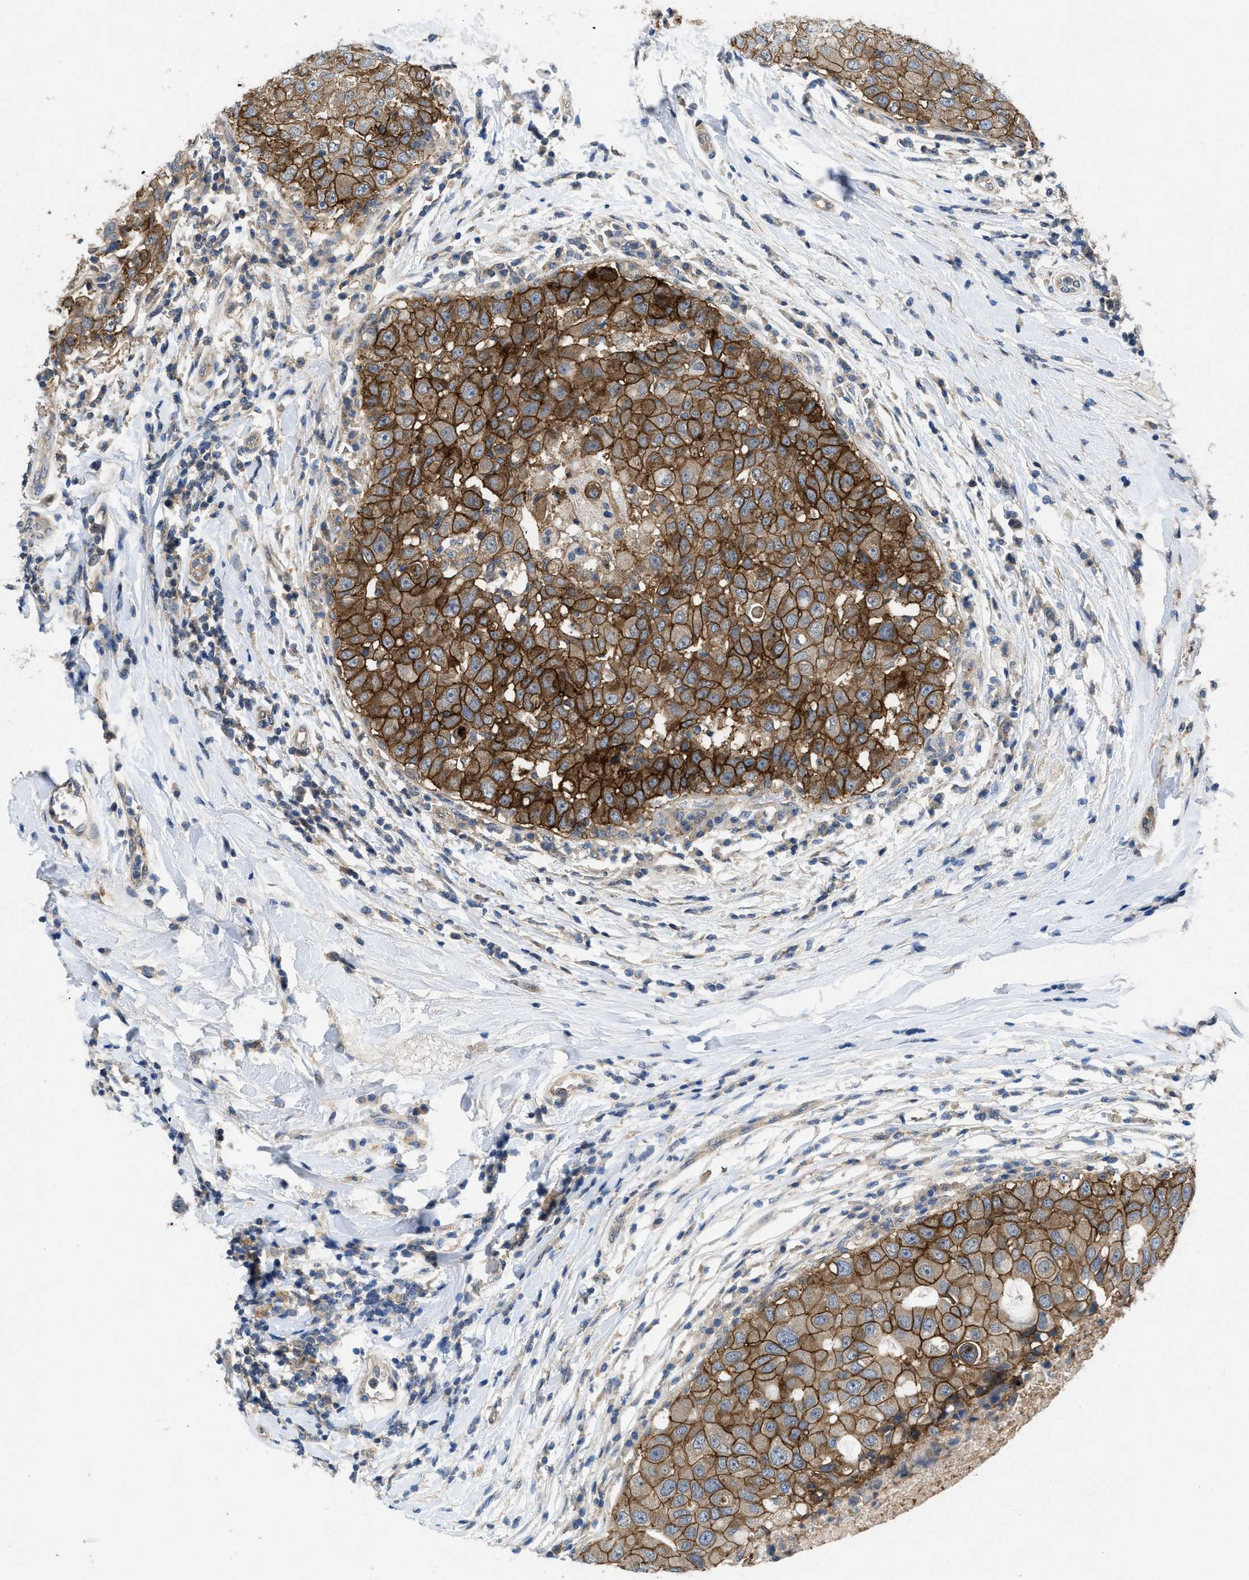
{"staining": {"intensity": "moderate", "quantity": ">75%", "location": "cytoplasmic/membranous"}, "tissue": "breast cancer", "cell_type": "Tumor cells", "image_type": "cancer", "snomed": [{"axis": "morphology", "description": "Duct carcinoma"}, {"axis": "topography", "description": "Breast"}], "caption": "Breast cancer tissue displays moderate cytoplasmic/membranous positivity in about >75% of tumor cells, visualized by immunohistochemistry. (IHC, brightfield microscopy, high magnification).", "gene": "PANX1", "patient": {"sex": "female", "age": 27}}